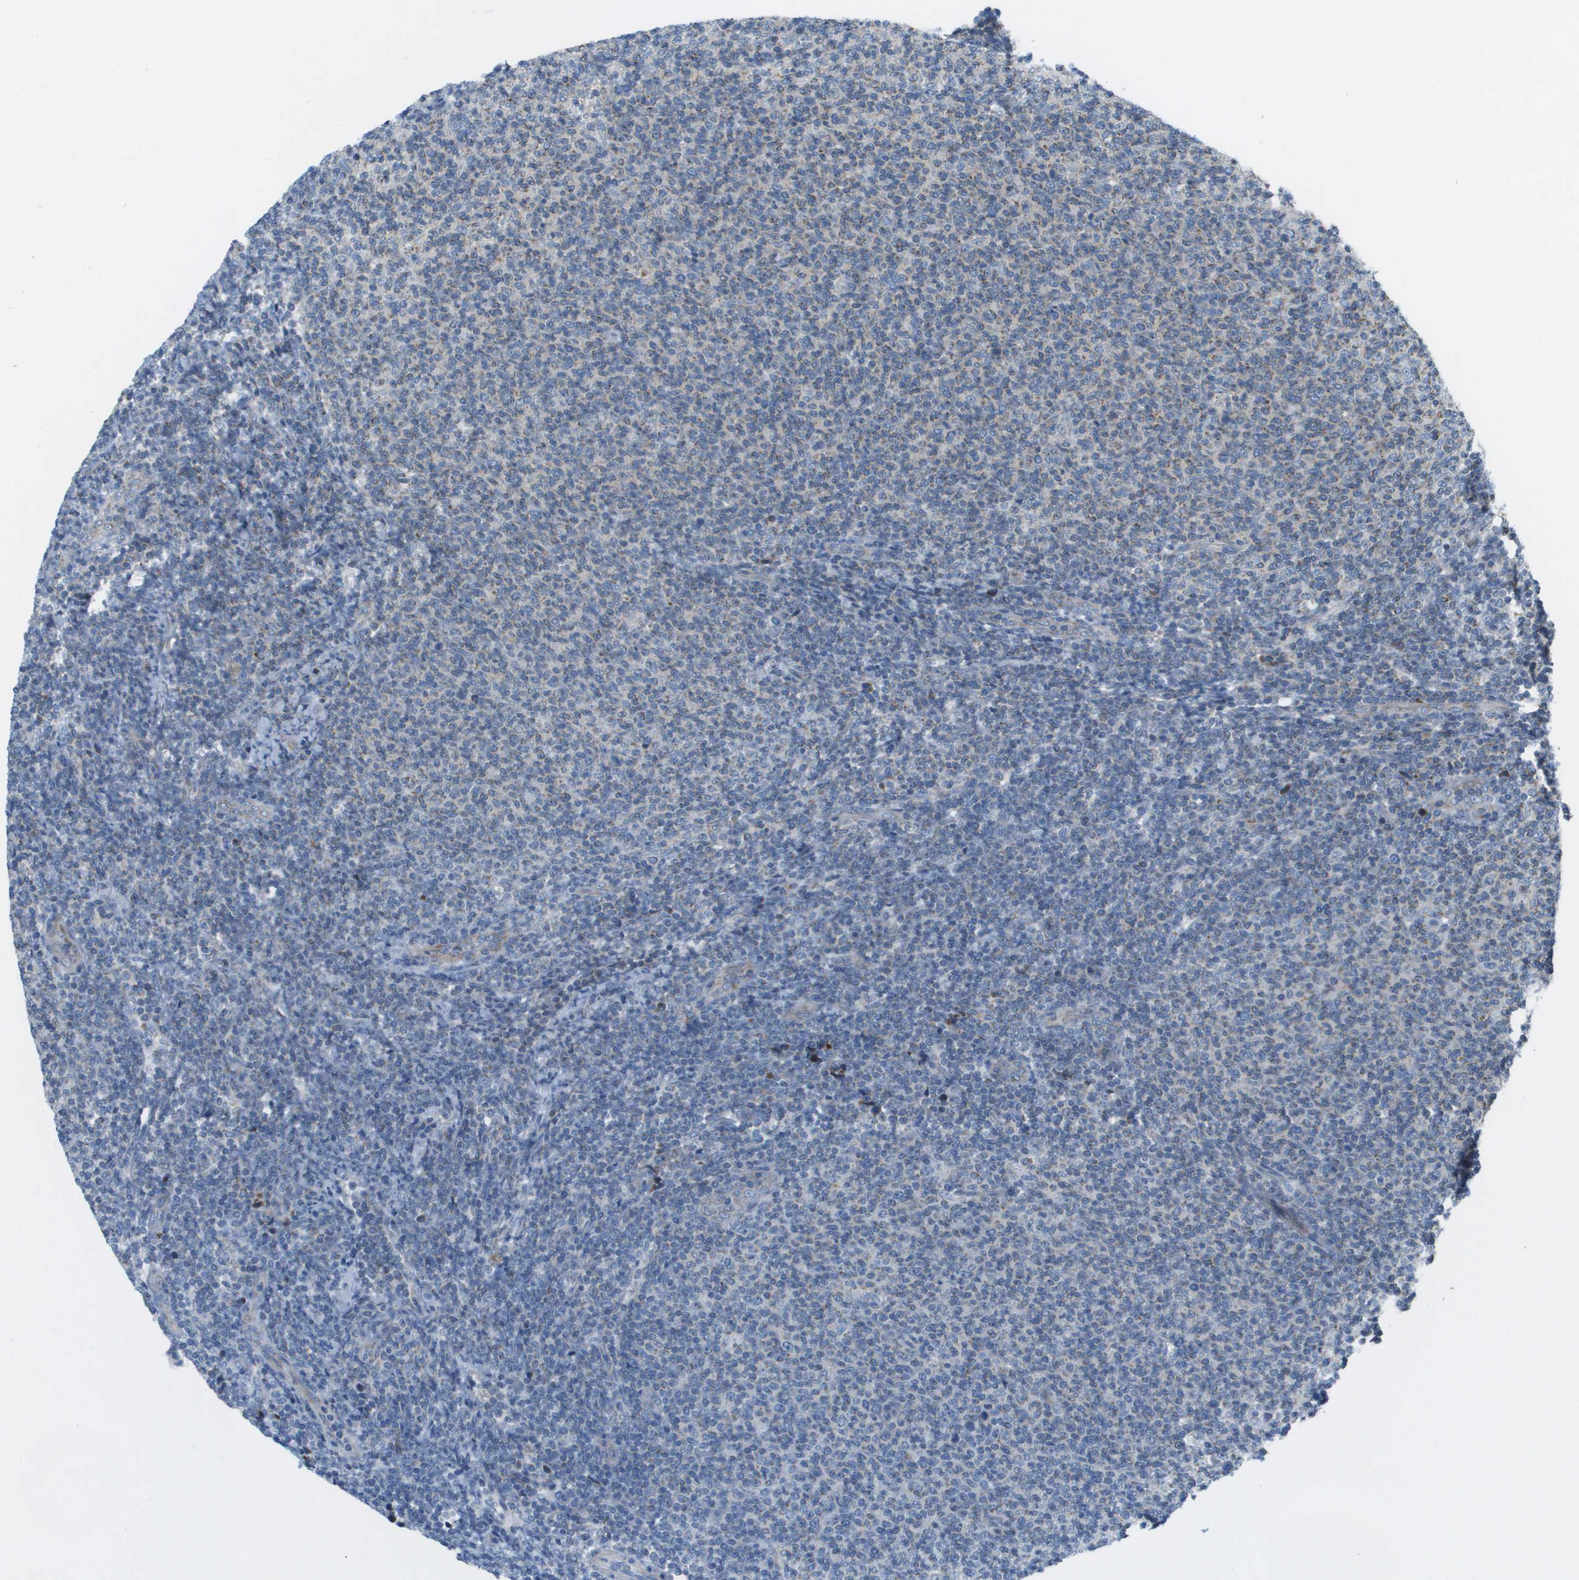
{"staining": {"intensity": "negative", "quantity": "none", "location": "none"}, "tissue": "lymphoma", "cell_type": "Tumor cells", "image_type": "cancer", "snomed": [{"axis": "morphology", "description": "Malignant lymphoma, non-Hodgkin's type, Low grade"}, {"axis": "topography", "description": "Lymph node"}], "caption": "Human malignant lymphoma, non-Hodgkin's type (low-grade) stained for a protein using IHC shows no expression in tumor cells.", "gene": "GALNT6", "patient": {"sex": "male", "age": 66}}